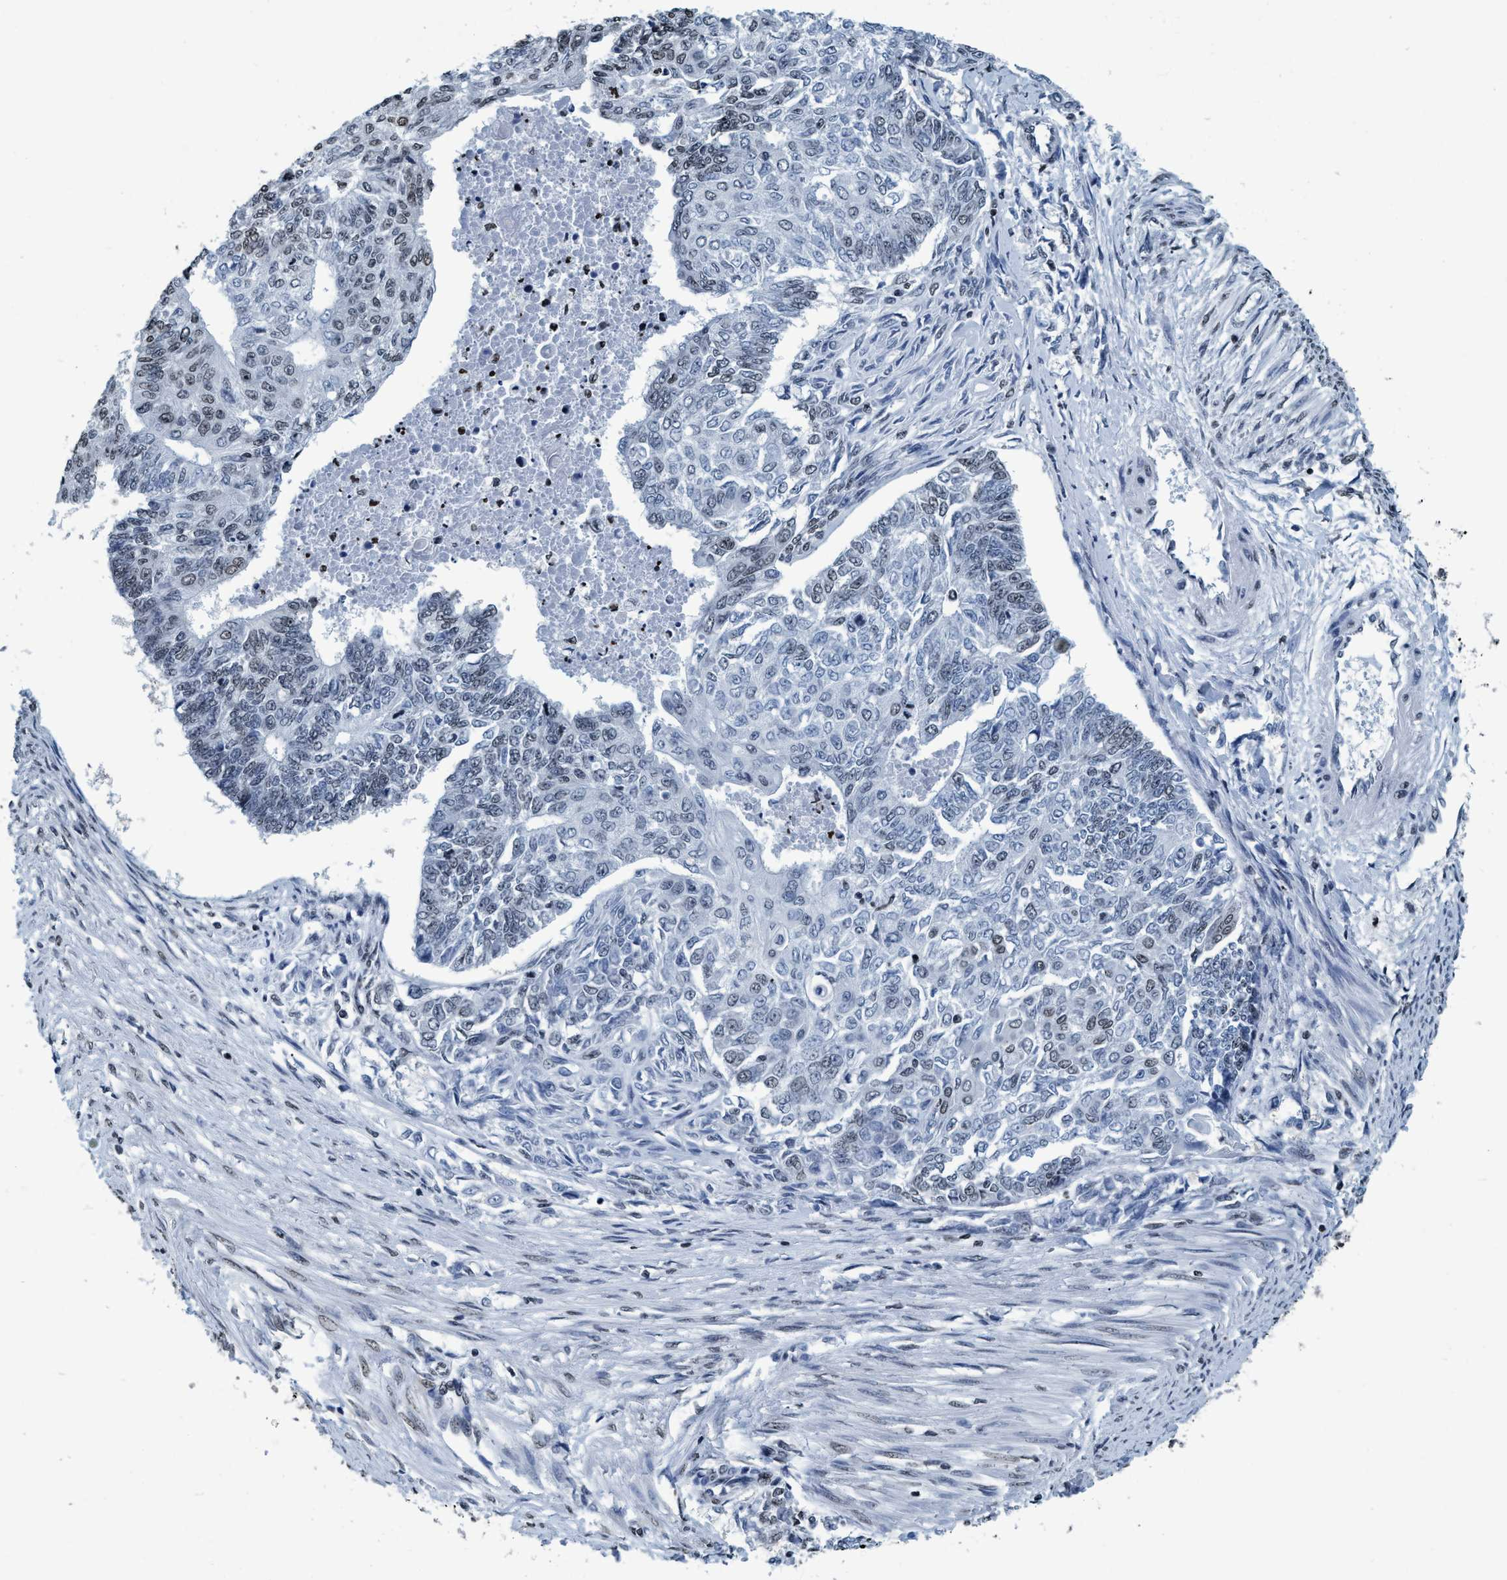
{"staining": {"intensity": "weak", "quantity": "<25%", "location": "nuclear"}, "tissue": "endometrial cancer", "cell_type": "Tumor cells", "image_type": "cancer", "snomed": [{"axis": "morphology", "description": "Adenocarcinoma, NOS"}, {"axis": "topography", "description": "Endometrium"}], "caption": "There is no significant staining in tumor cells of endometrial cancer (adenocarcinoma).", "gene": "CCNE2", "patient": {"sex": "female", "age": 32}}